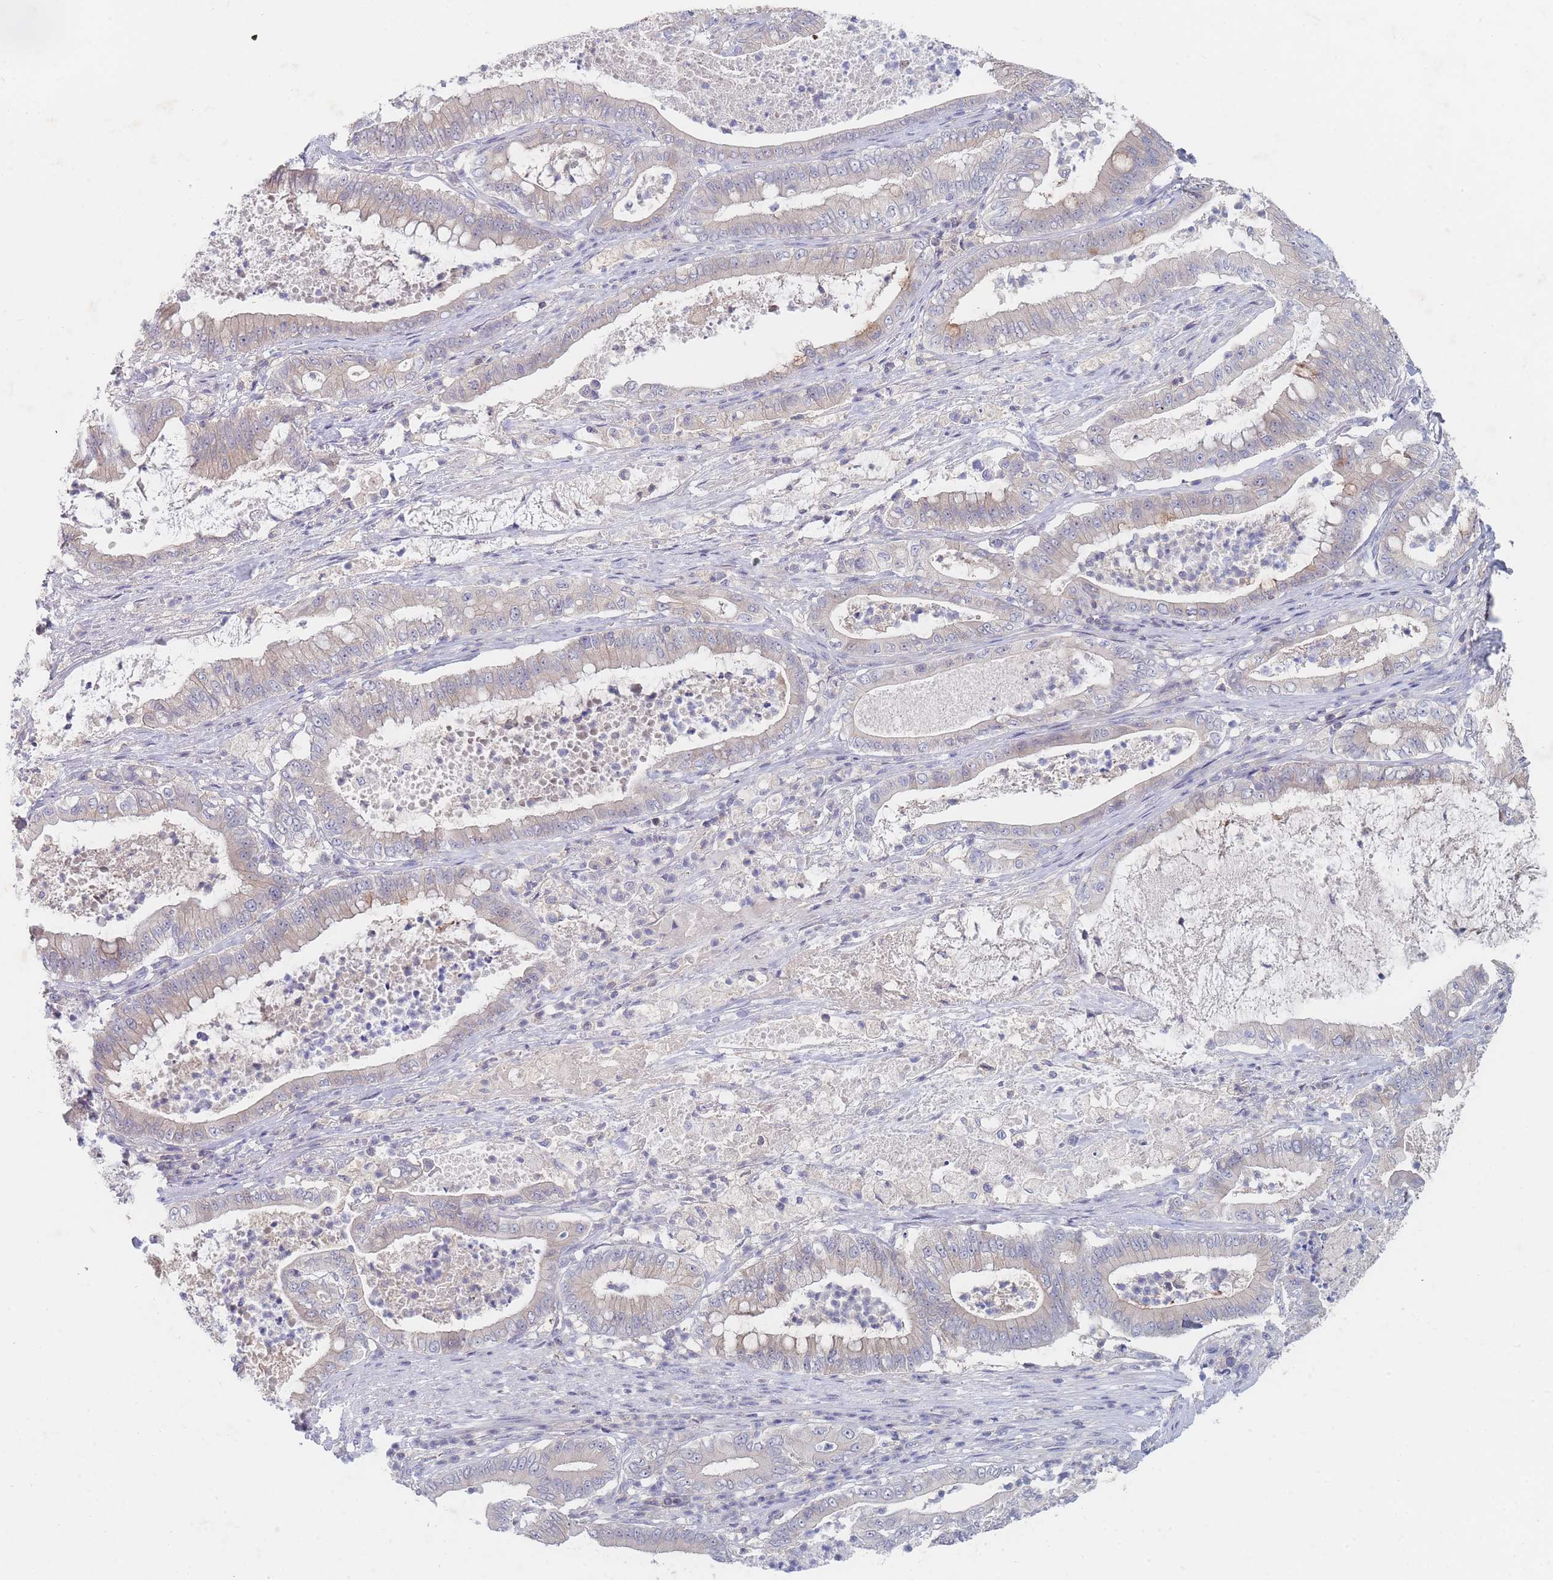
{"staining": {"intensity": "negative", "quantity": "none", "location": "none"}, "tissue": "pancreatic cancer", "cell_type": "Tumor cells", "image_type": "cancer", "snomed": [{"axis": "morphology", "description": "Adenocarcinoma, NOS"}, {"axis": "topography", "description": "Pancreas"}], "caption": "High magnification brightfield microscopy of pancreatic cancer stained with DAB (3,3'-diaminobenzidine) (brown) and counterstained with hematoxylin (blue): tumor cells show no significant expression. (DAB immunohistochemistry with hematoxylin counter stain).", "gene": "PPP6C", "patient": {"sex": "male", "age": 71}}